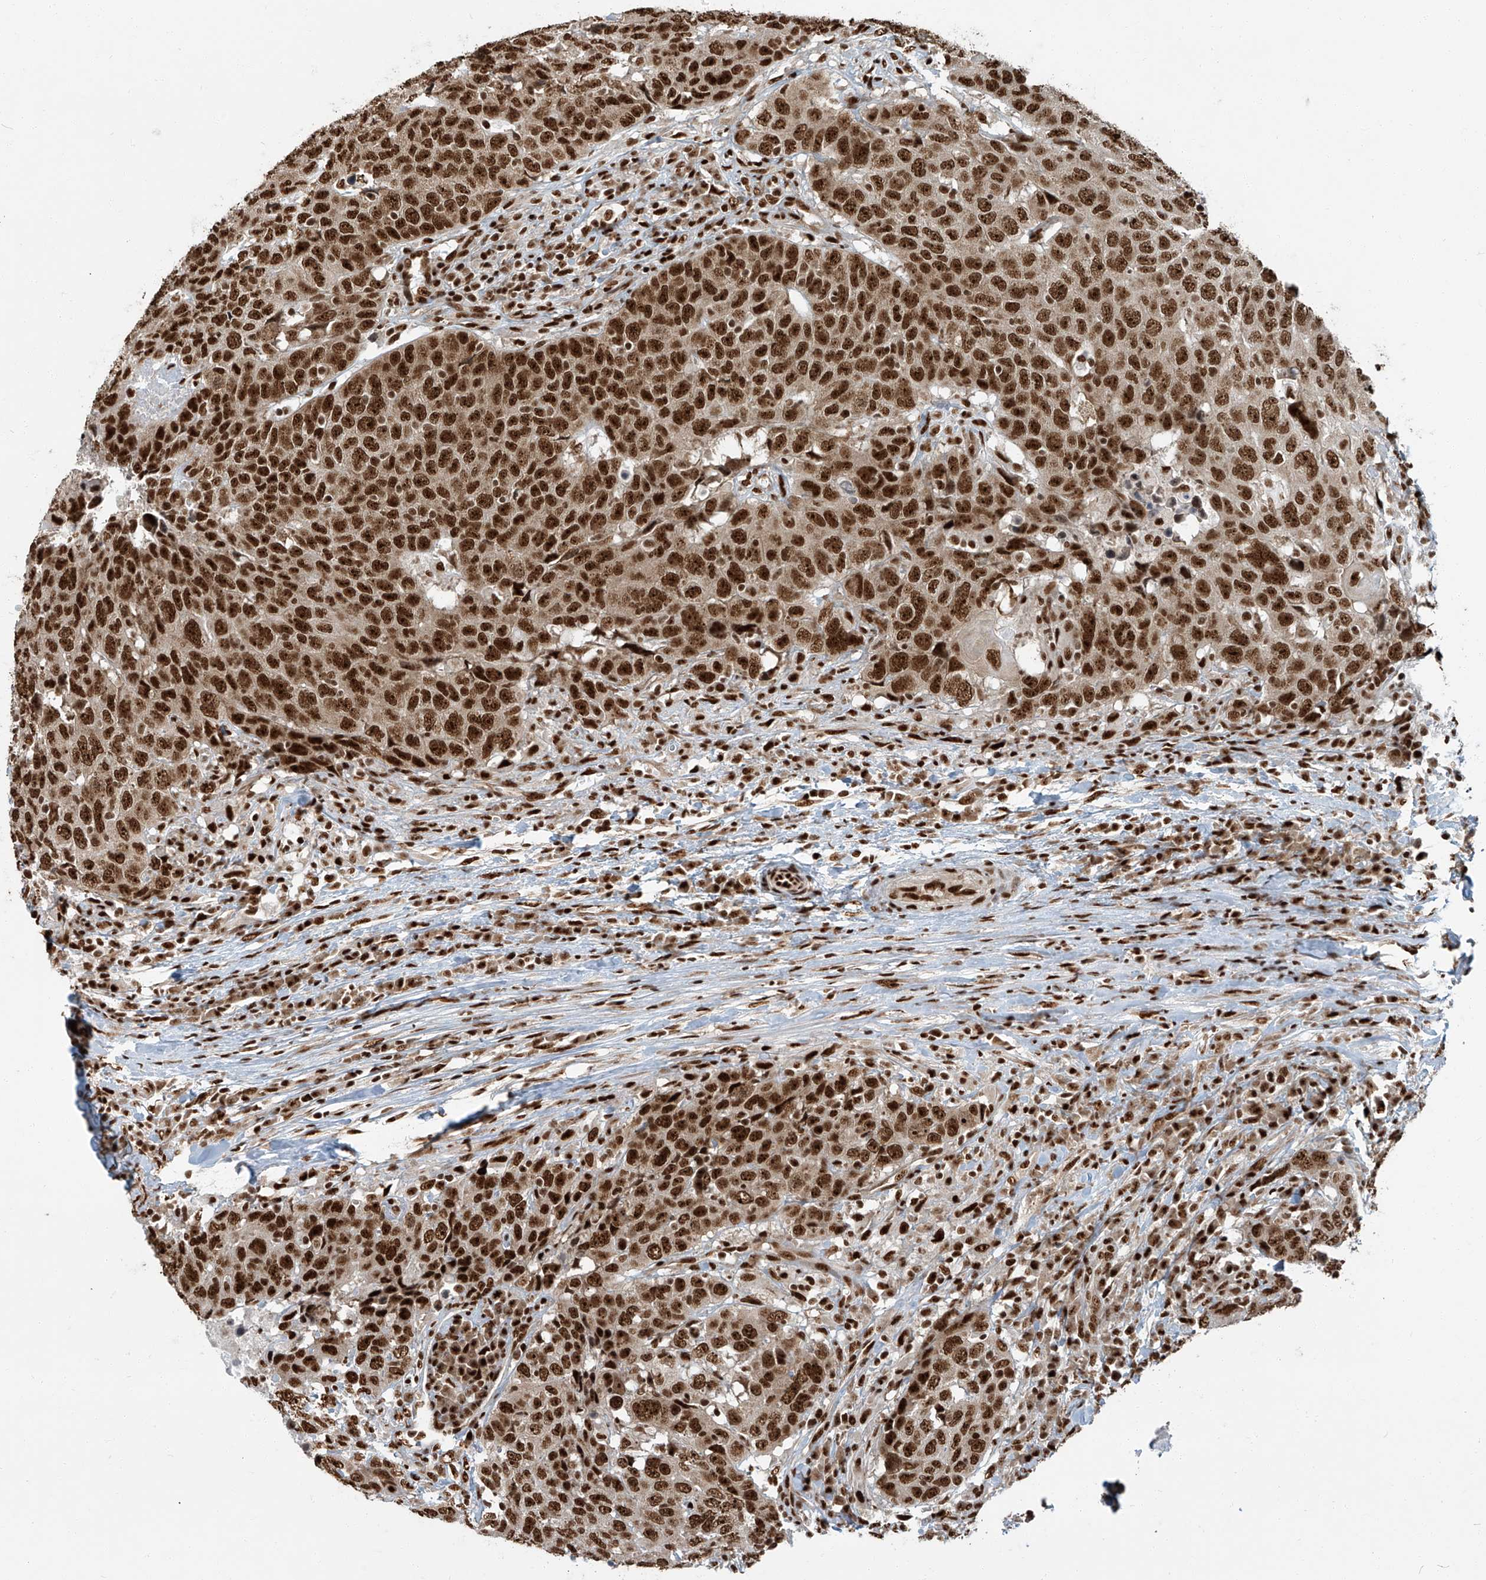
{"staining": {"intensity": "strong", "quantity": ">75%", "location": "nuclear"}, "tissue": "head and neck cancer", "cell_type": "Tumor cells", "image_type": "cancer", "snomed": [{"axis": "morphology", "description": "Squamous cell carcinoma, NOS"}, {"axis": "topography", "description": "Head-Neck"}], "caption": "Strong nuclear staining for a protein is present in about >75% of tumor cells of head and neck cancer (squamous cell carcinoma) using immunohistochemistry.", "gene": "FAM193B", "patient": {"sex": "male", "age": 66}}